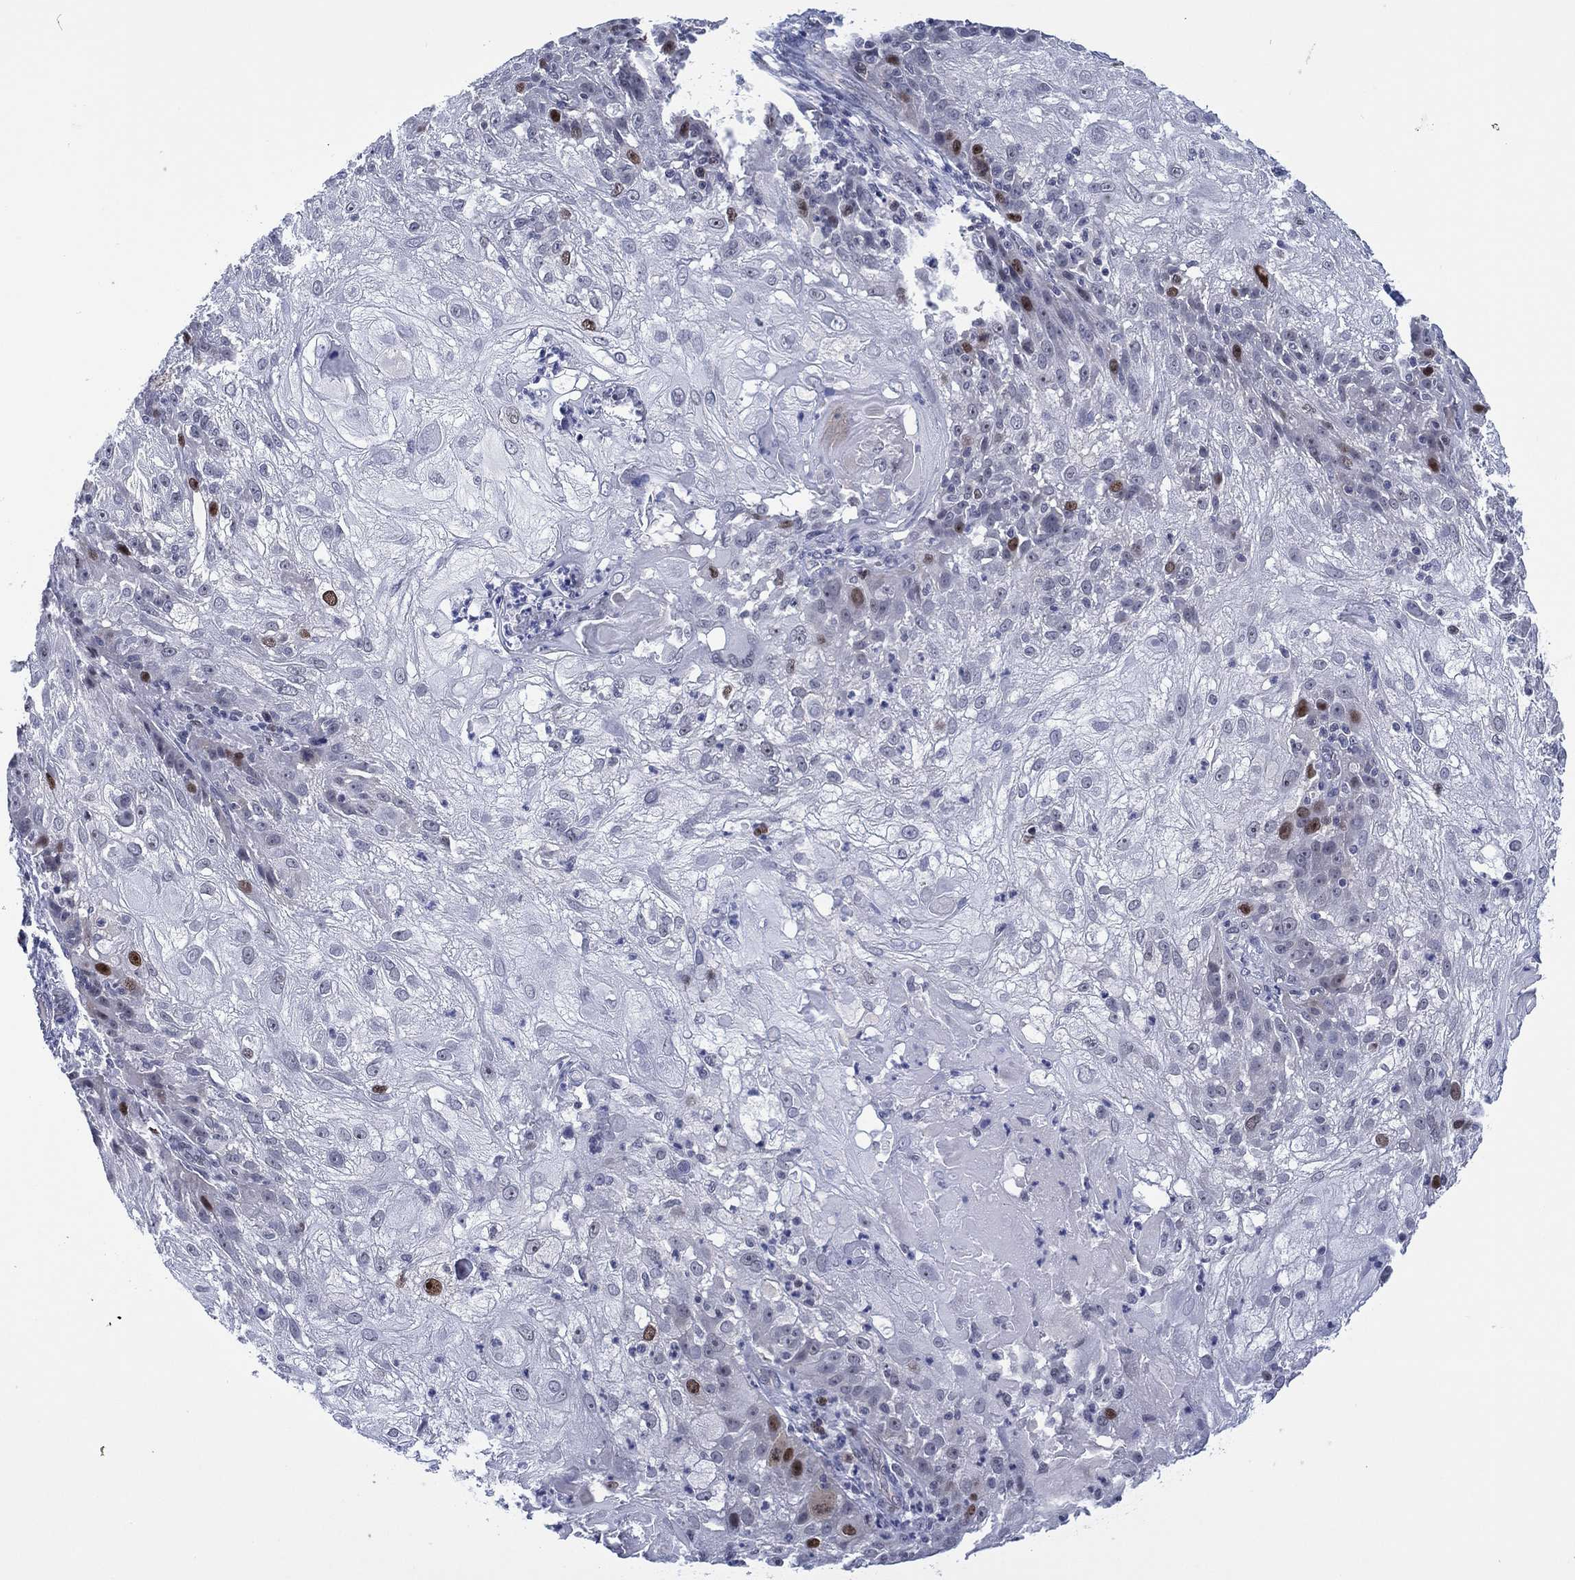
{"staining": {"intensity": "strong", "quantity": "<25%", "location": "nuclear"}, "tissue": "skin cancer", "cell_type": "Tumor cells", "image_type": "cancer", "snomed": [{"axis": "morphology", "description": "Normal tissue, NOS"}, {"axis": "morphology", "description": "Squamous cell carcinoma, NOS"}, {"axis": "topography", "description": "Skin"}], "caption": "Brown immunohistochemical staining in squamous cell carcinoma (skin) demonstrates strong nuclear positivity in approximately <25% of tumor cells.", "gene": "GATA6", "patient": {"sex": "female", "age": 83}}